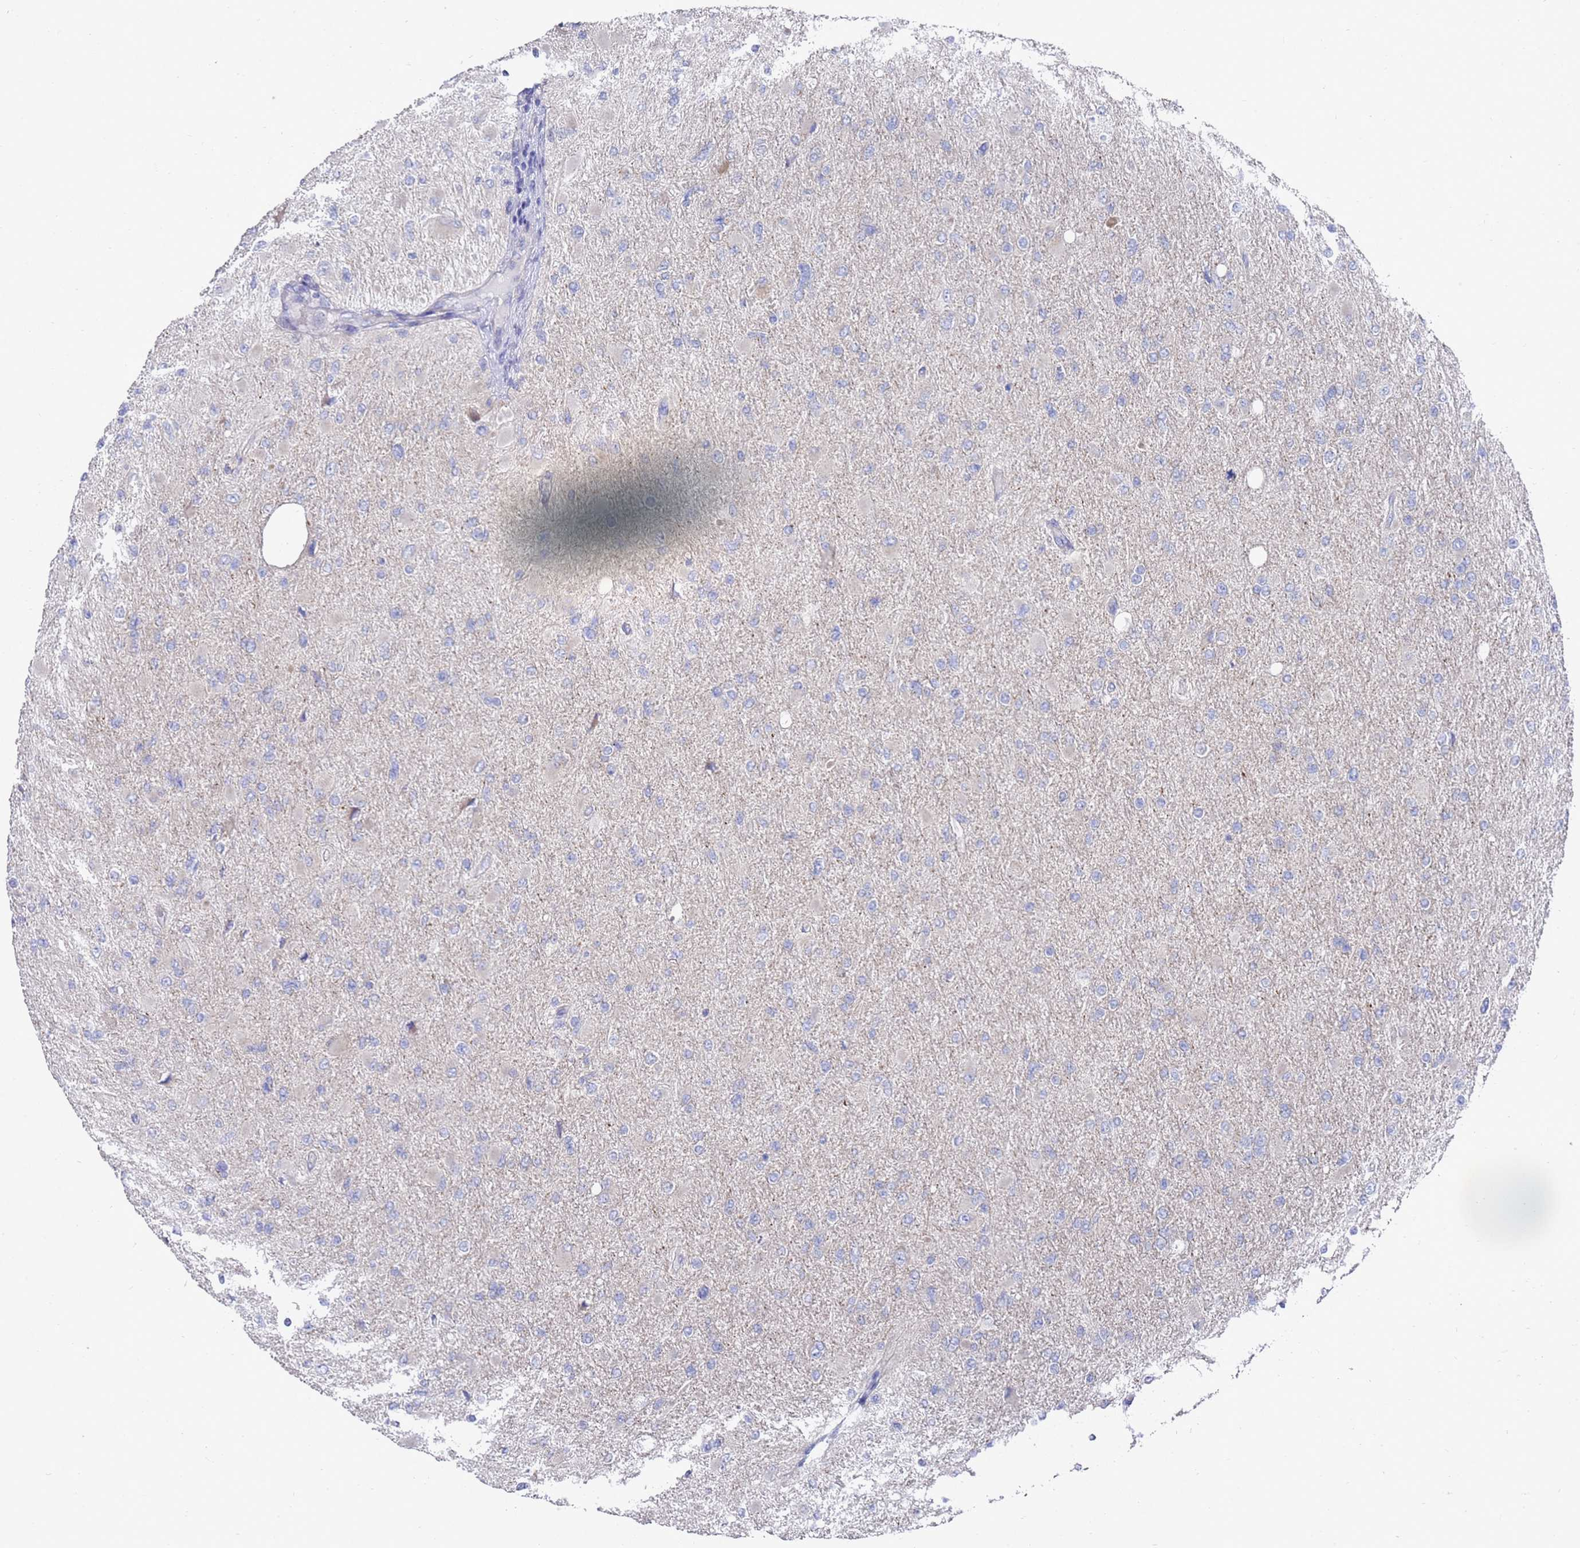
{"staining": {"intensity": "negative", "quantity": "none", "location": "none"}, "tissue": "glioma", "cell_type": "Tumor cells", "image_type": "cancer", "snomed": [{"axis": "morphology", "description": "Glioma, malignant, High grade"}, {"axis": "topography", "description": "Cerebral cortex"}], "caption": "This is an immunohistochemistry (IHC) photomicrograph of human malignant glioma (high-grade). There is no staining in tumor cells.", "gene": "SCAPER", "patient": {"sex": "female", "age": 36}}